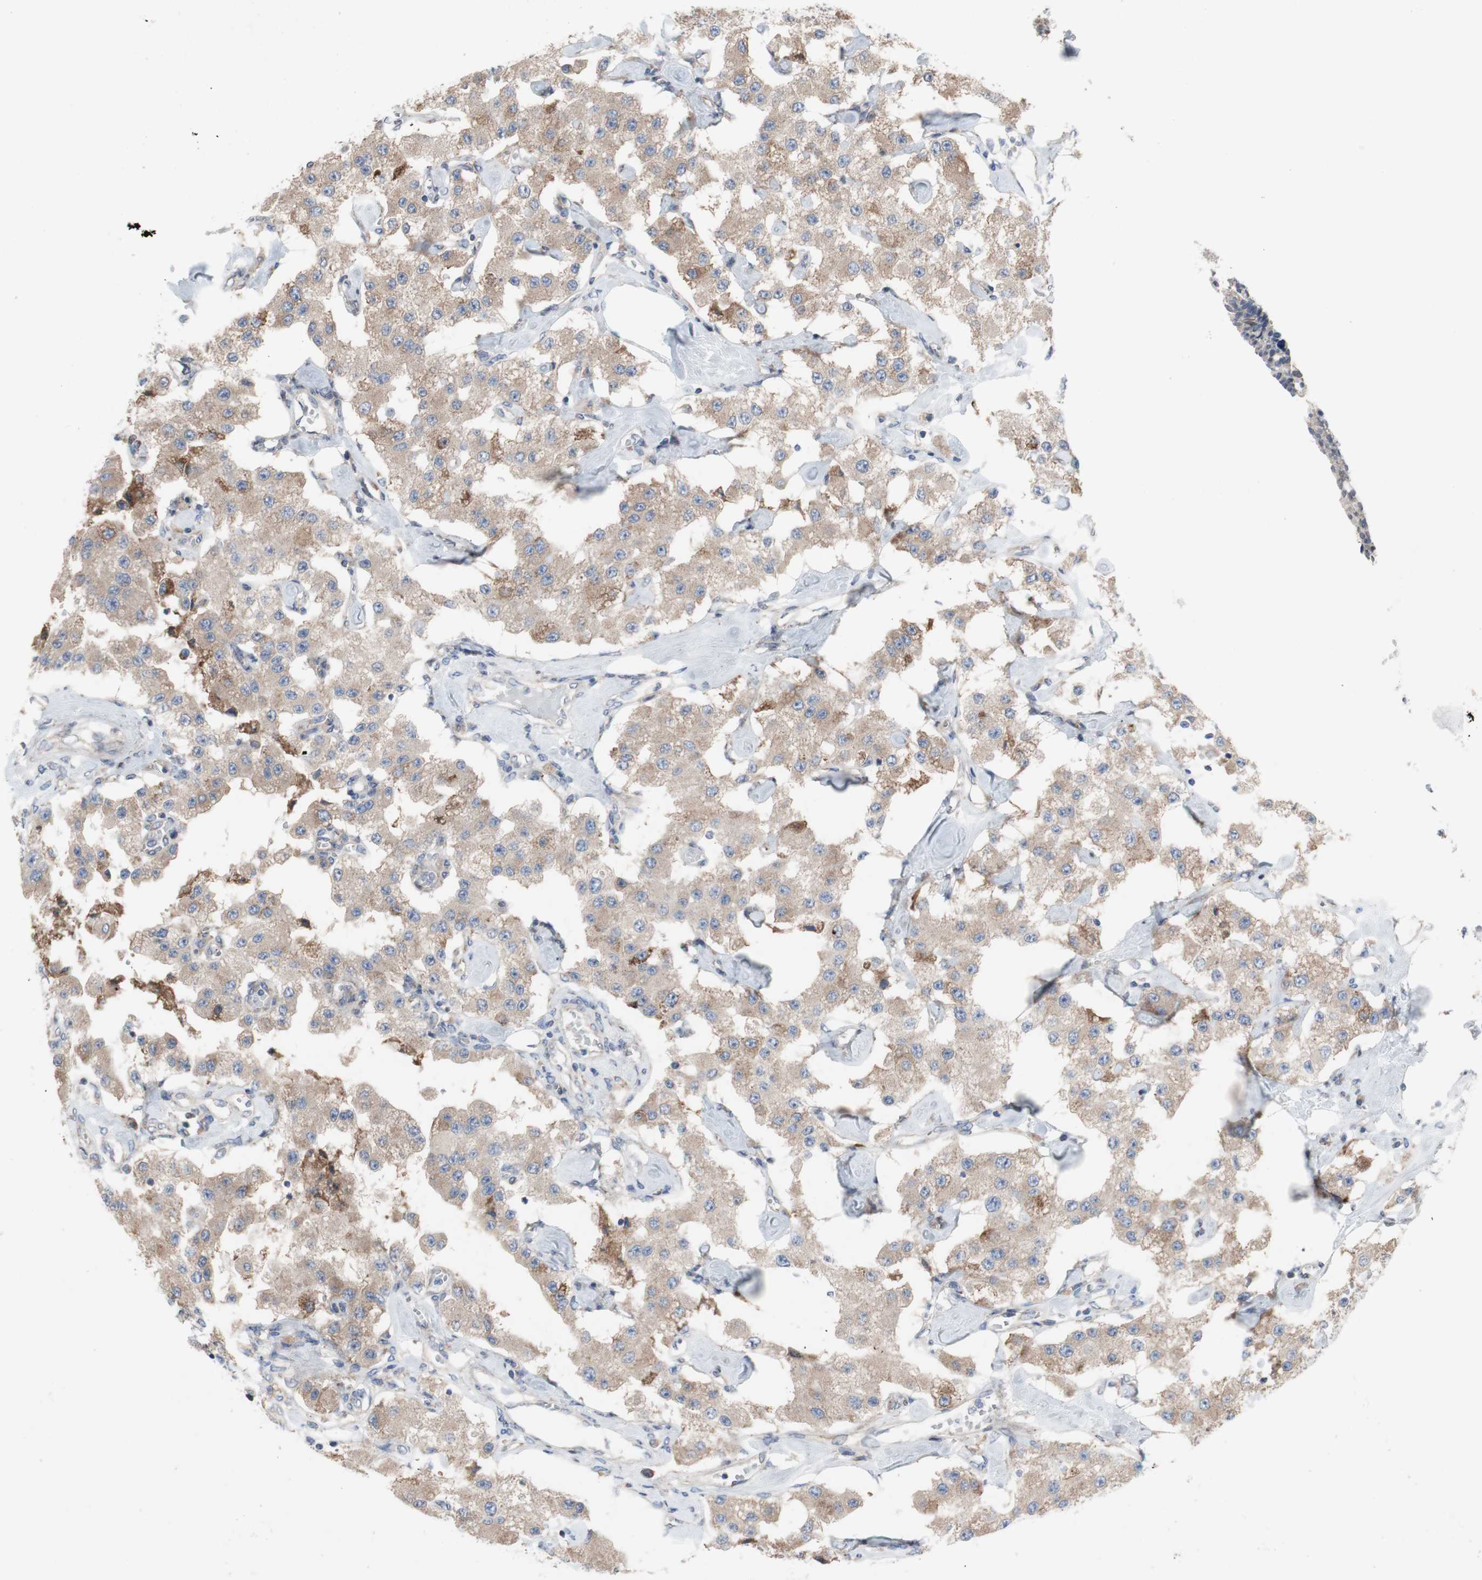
{"staining": {"intensity": "moderate", "quantity": ">75%", "location": "cytoplasmic/membranous"}, "tissue": "carcinoid", "cell_type": "Tumor cells", "image_type": "cancer", "snomed": [{"axis": "morphology", "description": "Carcinoid, malignant, NOS"}, {"axis": "topography", "description": "Pancreas"}], "caption": "IHC photomicrograph of carcinoid stained for a protein (brown), which demonstrates medium levels of moderate cytoplasmic/membranous expression in approximately >75% of tumor cells.", "gene": "TTC14", "patient": {"sex": "male", "age": 41}}